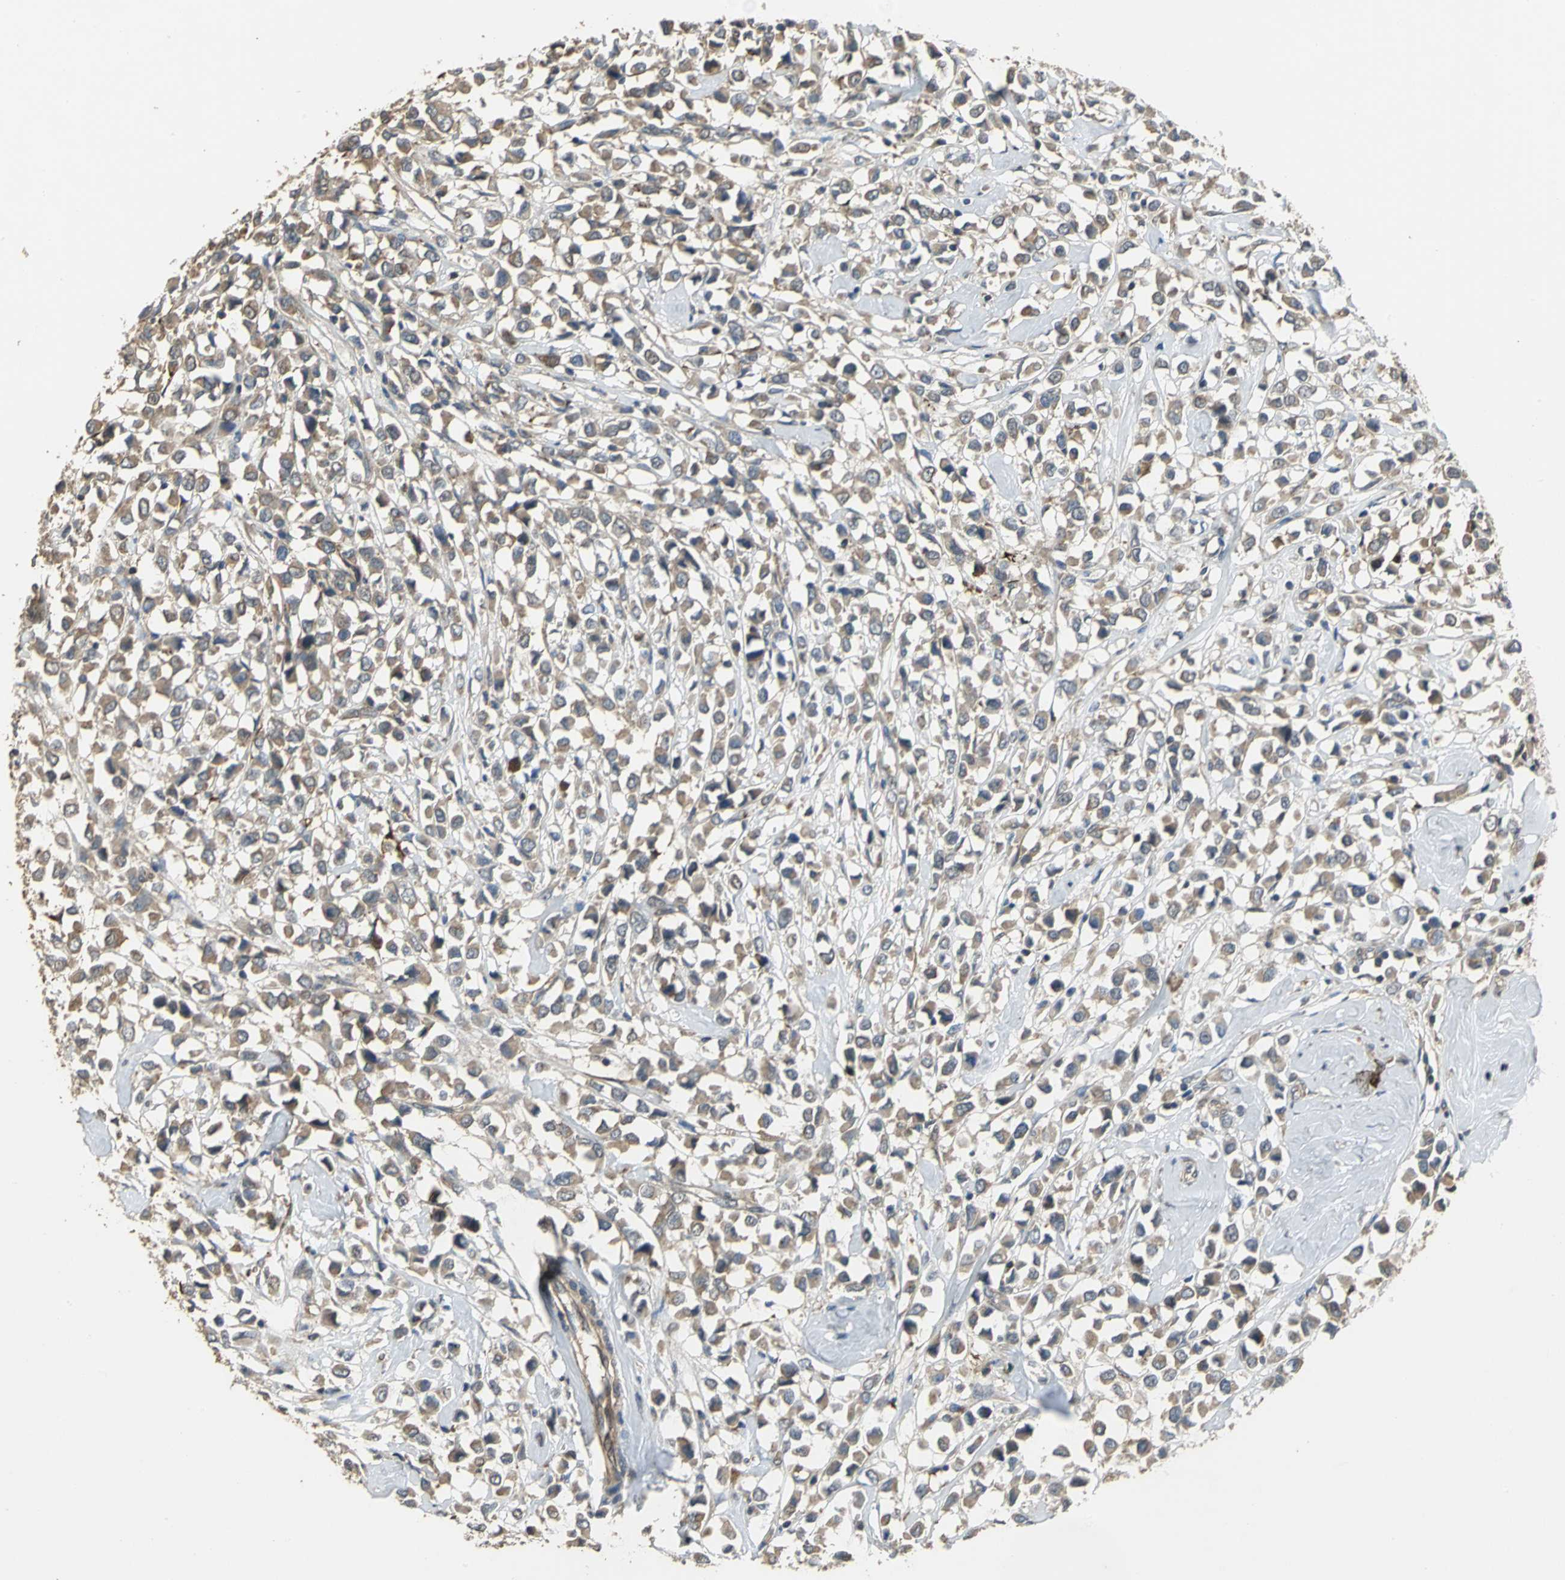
{"staining": {"intensity": "moderate", "quantity": ">75%", "location": "cytoplasmic/membranous"}, "tissue": "breast cancer", "cell_type": "Tumor cells", "image_type": "cancer", "snomed": [{"axis": "morphology", "description": "Duct carcinoma"}, {"axis": "topography", "description": "Breast"}], "caption": "About >75% of tumor cells in breast cancer (infiltrating ductal carcinoma) show moderate cytoplasmic/membranous protein positivity as visualized by brown immunohistochemical staining.", "gene": "MET", "patient": {"sex": "female", "age": 61}}